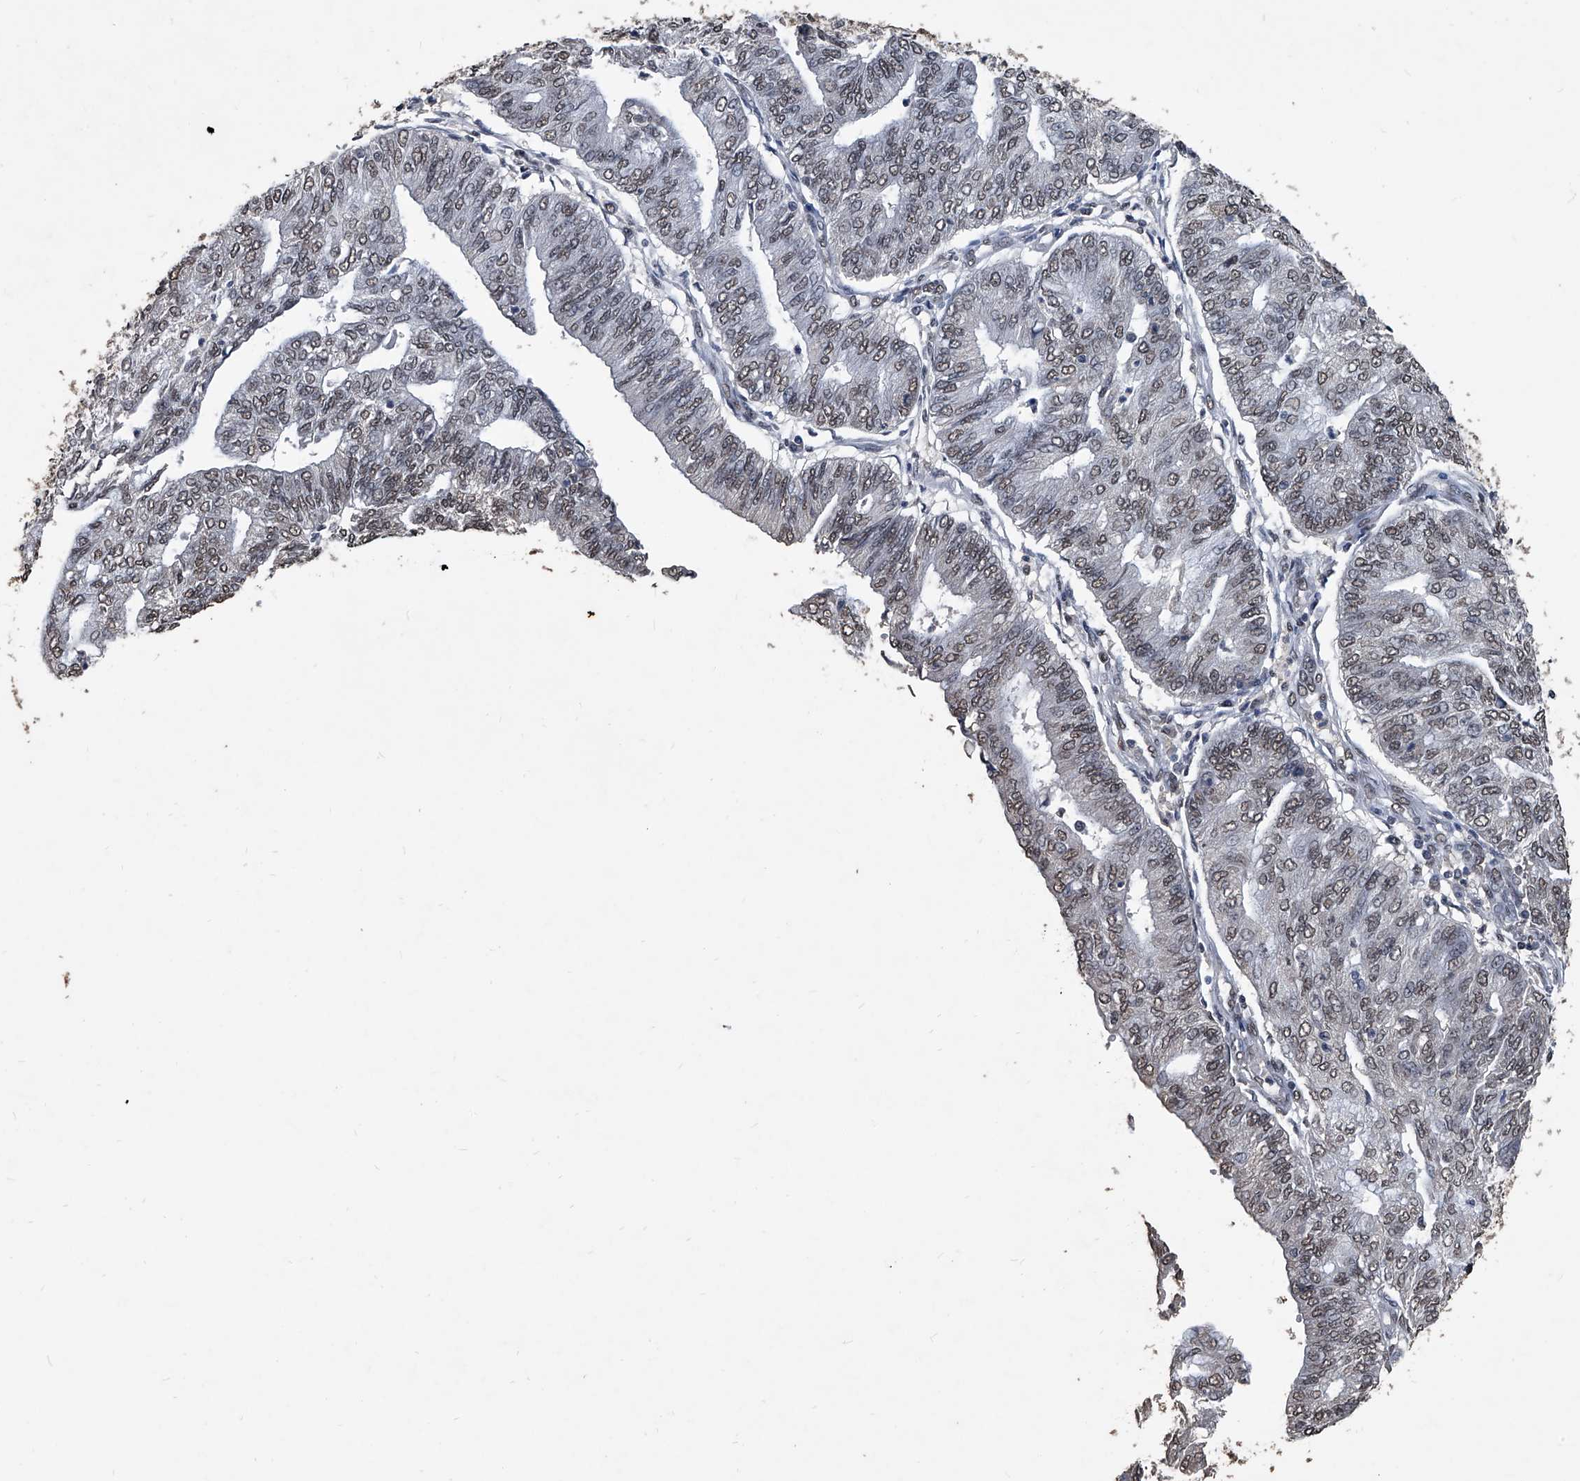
{"staining": {"intensity": "weak", "quantity": ">75%", "location": "nuclear"}, "tissue": "endometrial cancer", "cell_type": "Tumor cells", "image_type": "cancer", "snomed": [{"axis": "morphology", "description": "Adenocarcinoma, NOS"}, {"axis": "topography", "description": "Endometrium"}], "caption": "Endometrial cancer stained with immunohistochemistry (IHC) reveals weak nuclear positivity in approximately >75% of tumor cells.", "gene": "MATR3", "patient": {"sex": "female", "age": 59}}